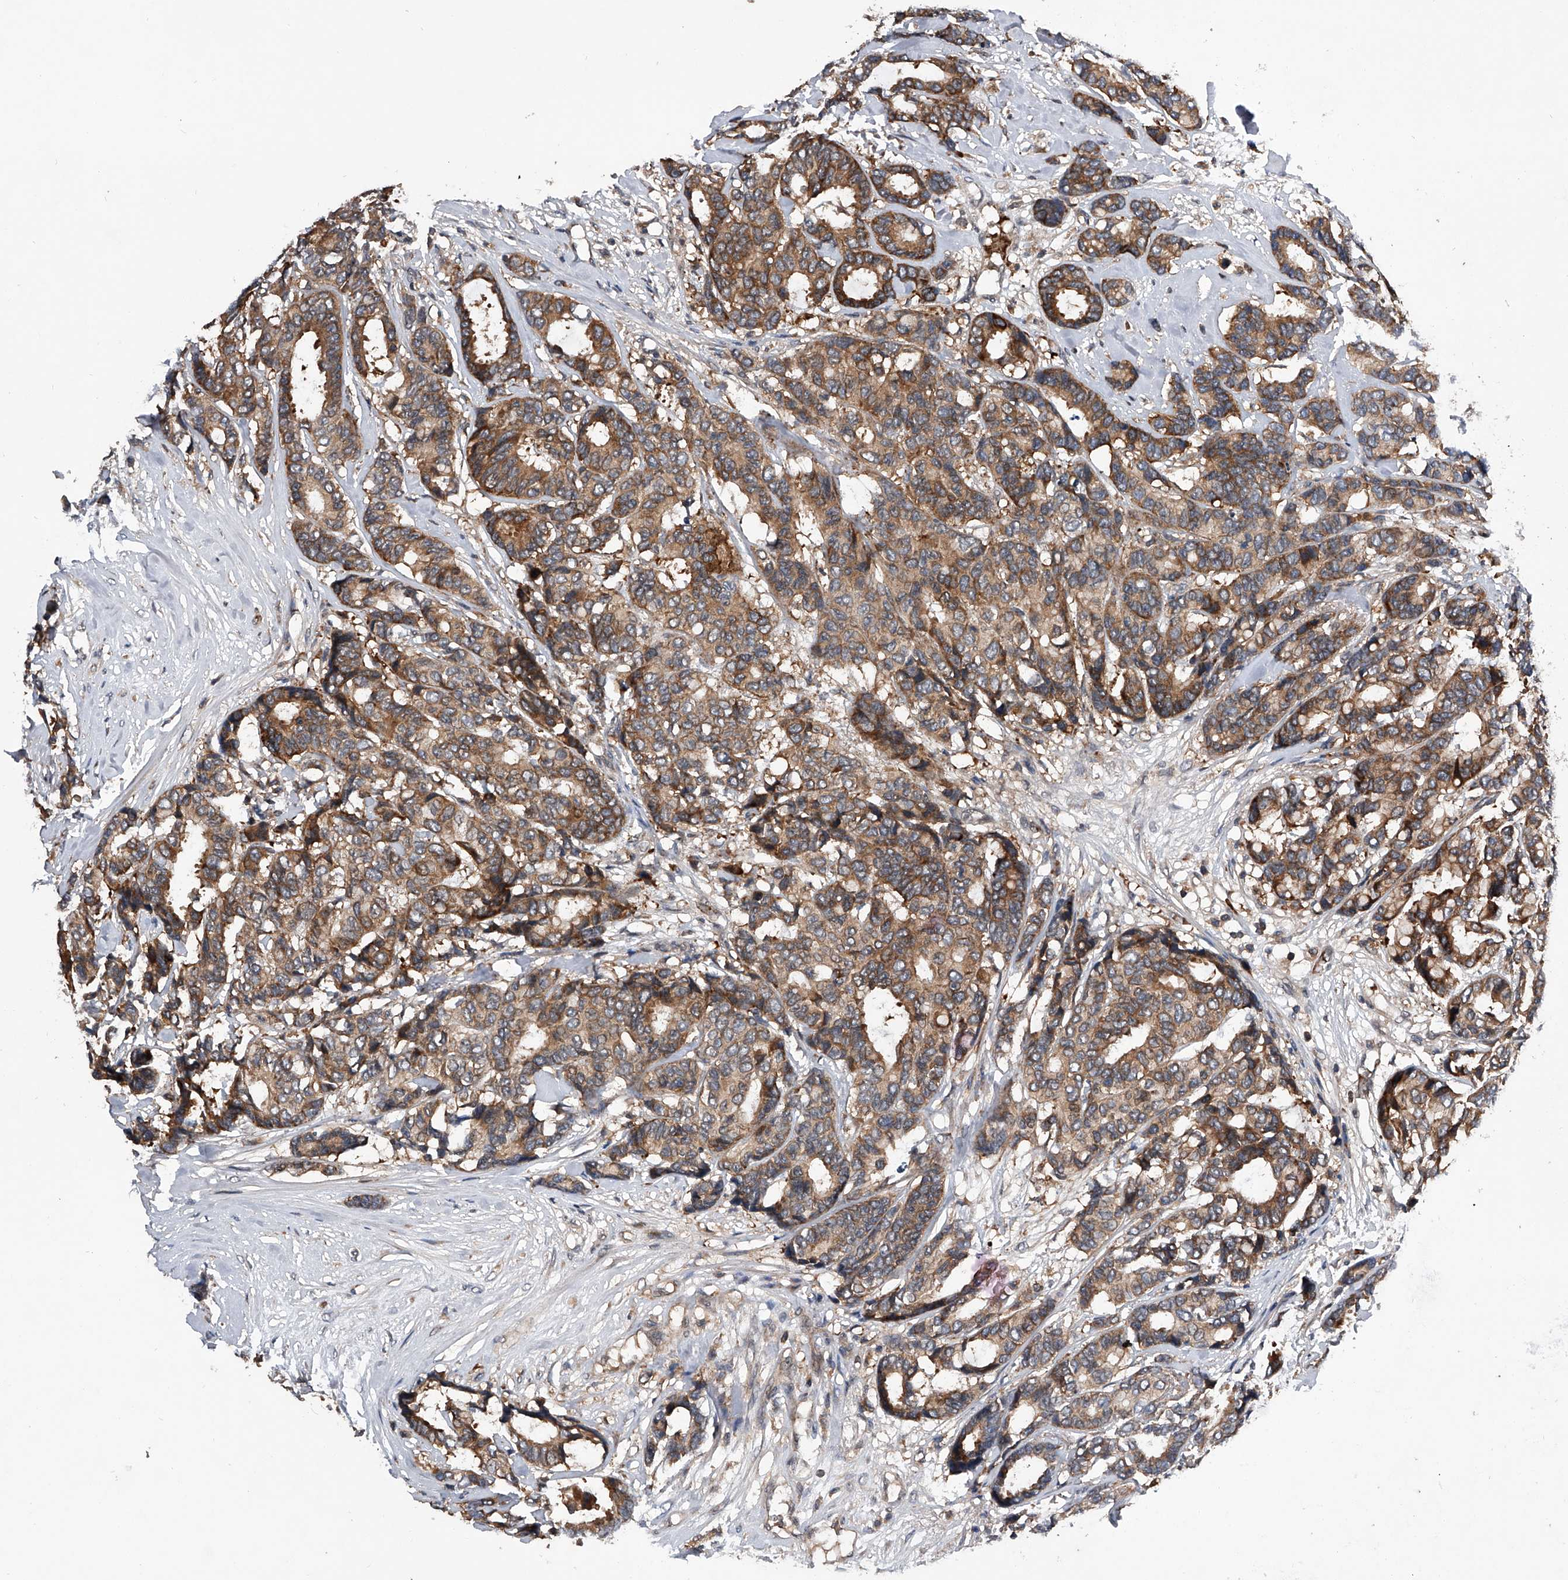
{"staining": {"intensity": "moderate", "quantity": ">75%", "location": "cytoplasmic/membranous"}, "tissue": "breast cancer", "cell_type": "Tumor cells", "image_type": "cancer", "snomed": [{"axis": "morphology", "description": "Duct carcinoma"}, {"axis": "topography", "description": "Breast"}], "caption": "IHC (DAB (3,3'-diaminobenzidine)) staining of human breast cancer demonstrates moderate cytoplasmic/membranous protein positivity in approximately >75% of tumor cells.", "gene": "ZNF30", "patient": {"sex": "female", "age": 87}}